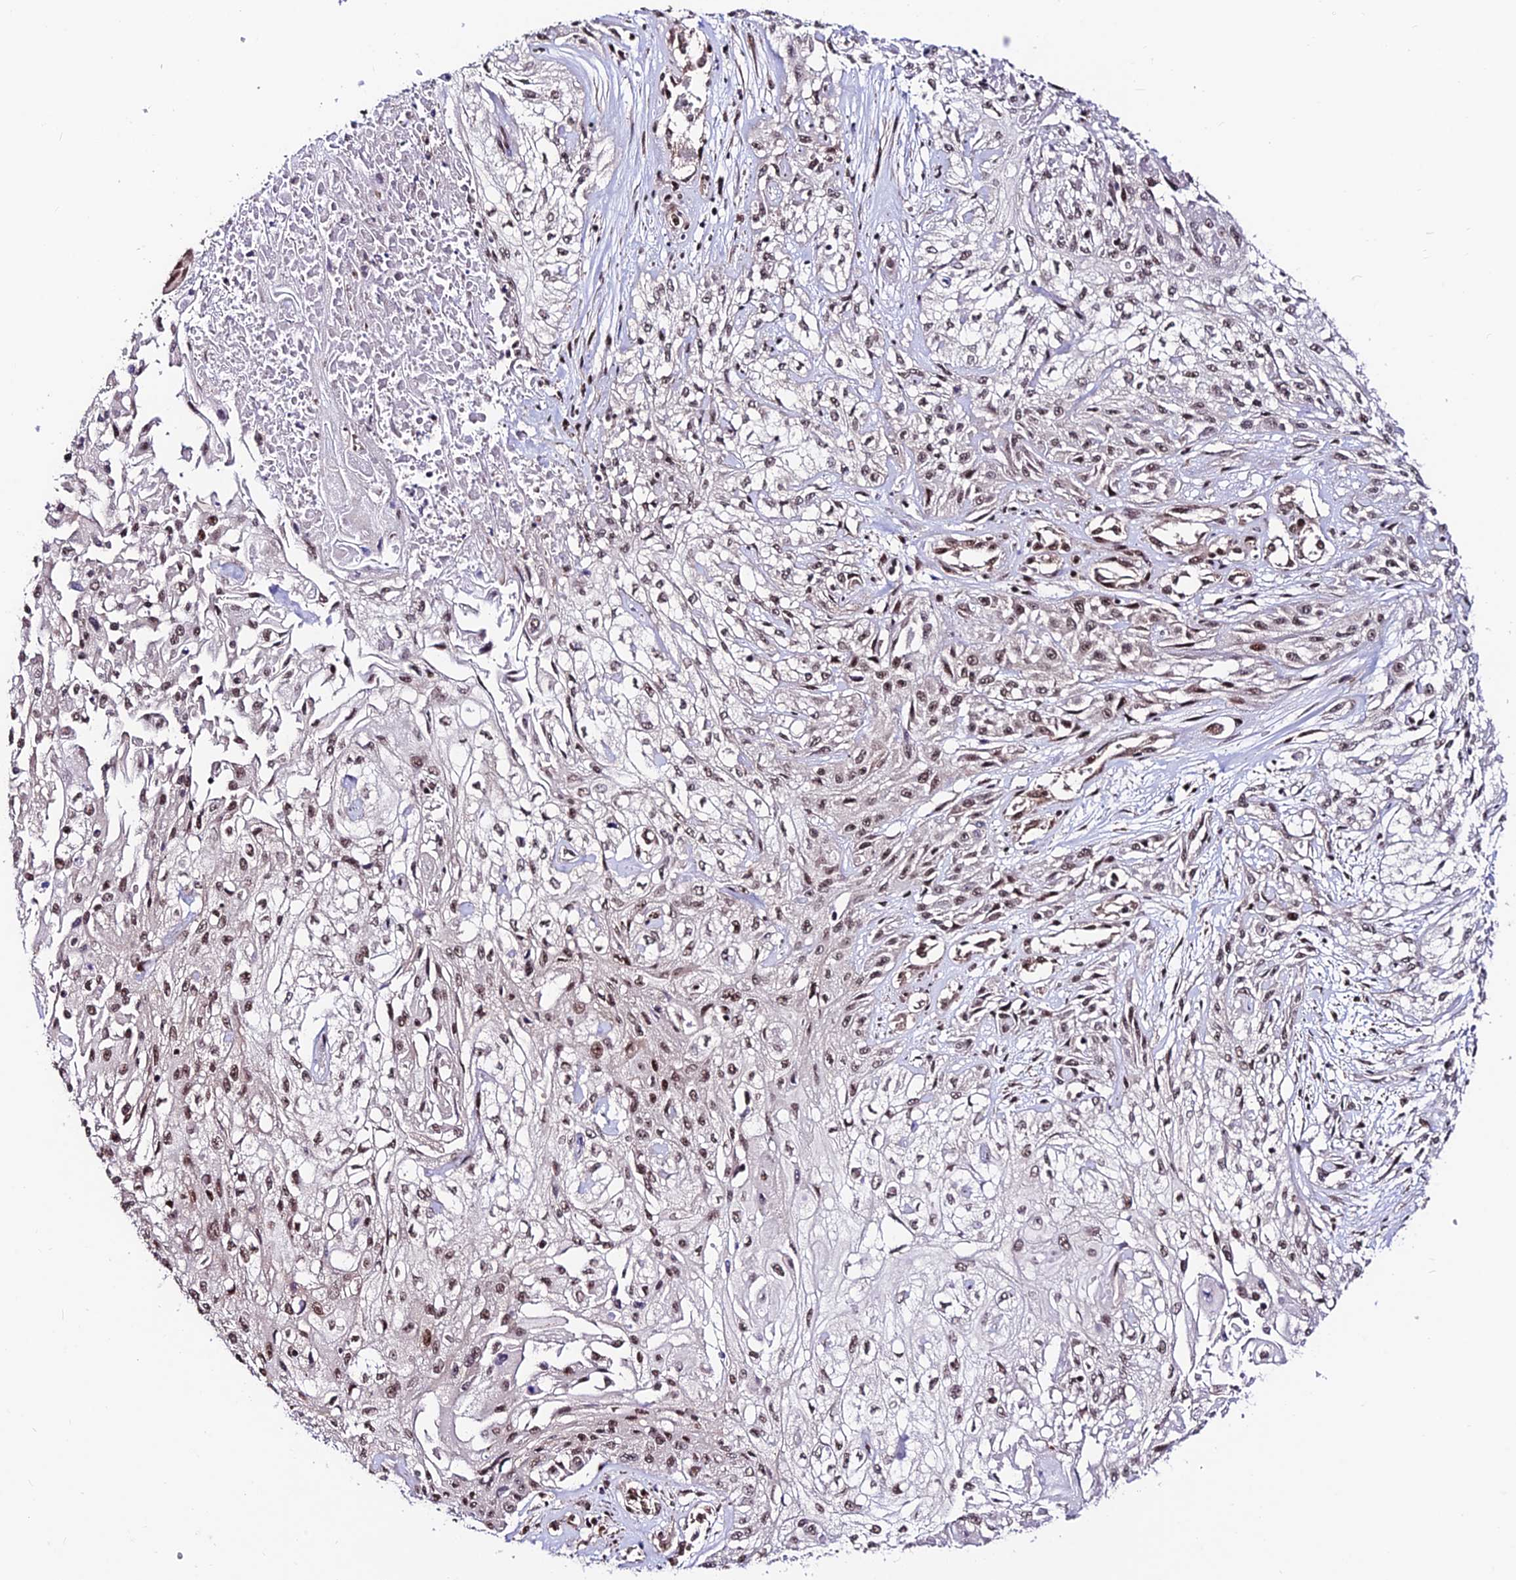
{"staining": {"intensity": "moderate", "quantity": ">75%", "location": "nuclear"}, "tissue": "skin cancer", "cell_type": "Tumor cells", "image_type": "cancer", "snomed": [{"axis": "morphology", "description": "Squamous cell carcinoma, NOS"}, {"axis": "morphology", "description": "Squamous cell carcinoma, metastatic, NOS"}, {"axis": "topography", "description": "Skin"}, {"axis": "topography", "description": "Lymph node"}], "caption": "Skin squamous cell carcinoma stained with DAB (3,3'-diaminobenzidine) IHC demonstrates medium levels of moderate nuclear expression in about >75% of tumor cells.", "gene": "RBM42", "patient": {"sex": "male", "age": 75}}